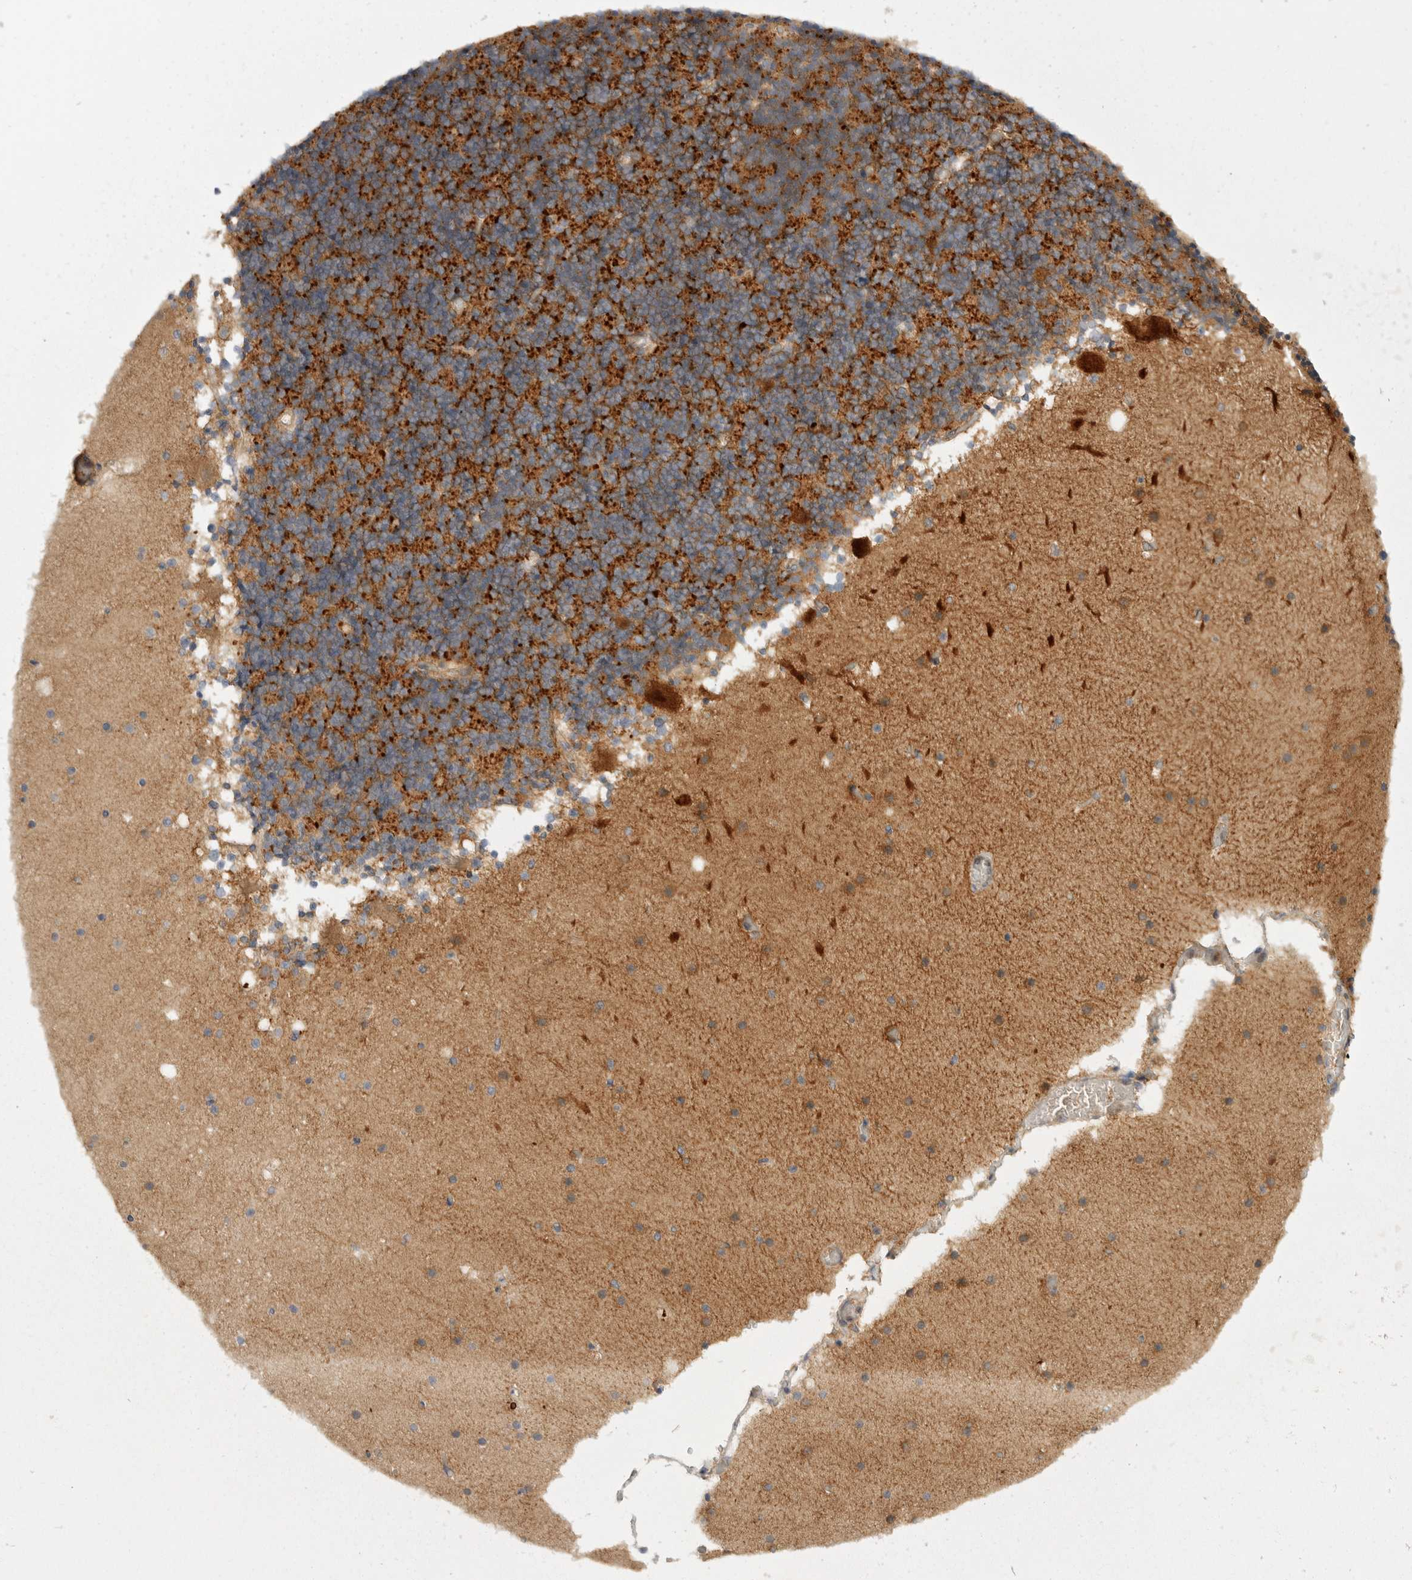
{"staining": {"intensity": "moderate", "quantity": "25%-75%", "location": "cytoplasmic/membranous"}, "tissue": "cerebellum", "cell_type": "Cells in granular layer", "image_type": "normal", "snomed": [{"axis": "morphology", "description": "Normal tissue, NOS"}, {"axis": "topography", "description": "Cerebellum"}], "caption": "IHC photomicrograph of unremarkable human cerebellum stained for a protein (brown), which displays medium levels of moderate cytoplasmic/membranous staining in approximately 25%-75% of cells in granular layer.", "gene": "TOM1L2", "patient": {"sex": "male", "age": 57}}